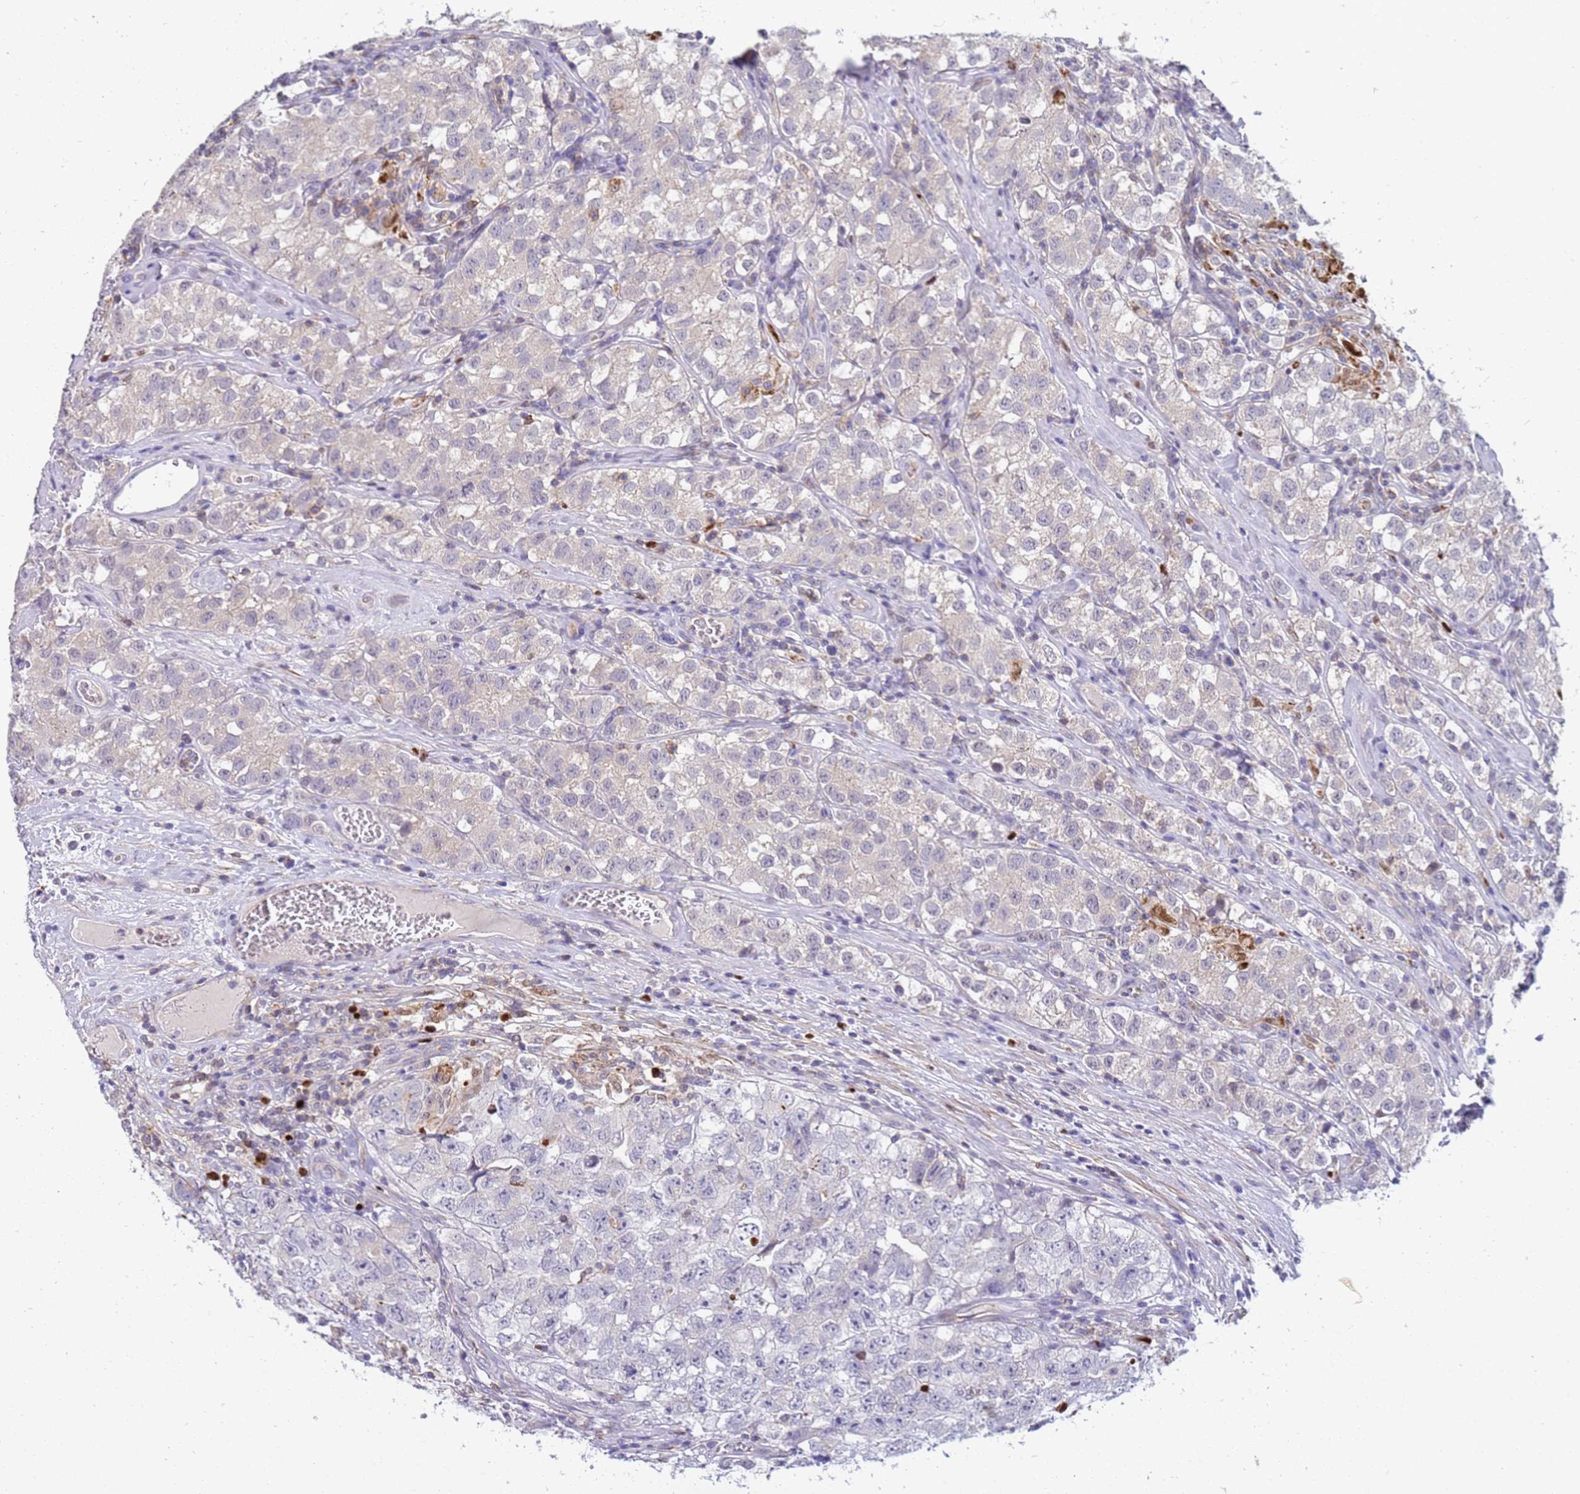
{"staining": {"intensity": "negative", "quantity": "none", "location": "none"}, "tissue": "testis cancer", "cell_type": "Tumor cells", "image_type": "cancer", "snomed": [{"axis": "morphology", "description": "Seminoma, NOS"}, {"axis": "morphology", "description": "Carcinoma, Embryonal, NOS"}, {"axis": "topography", "description": "Testis"}], "caption": "Immunohistochemical staining of testis cancer (seminoma) reveals no significant expression in tumor cells.", "gene": "STK25", "patient": {"sex": "male", "age": 43}}